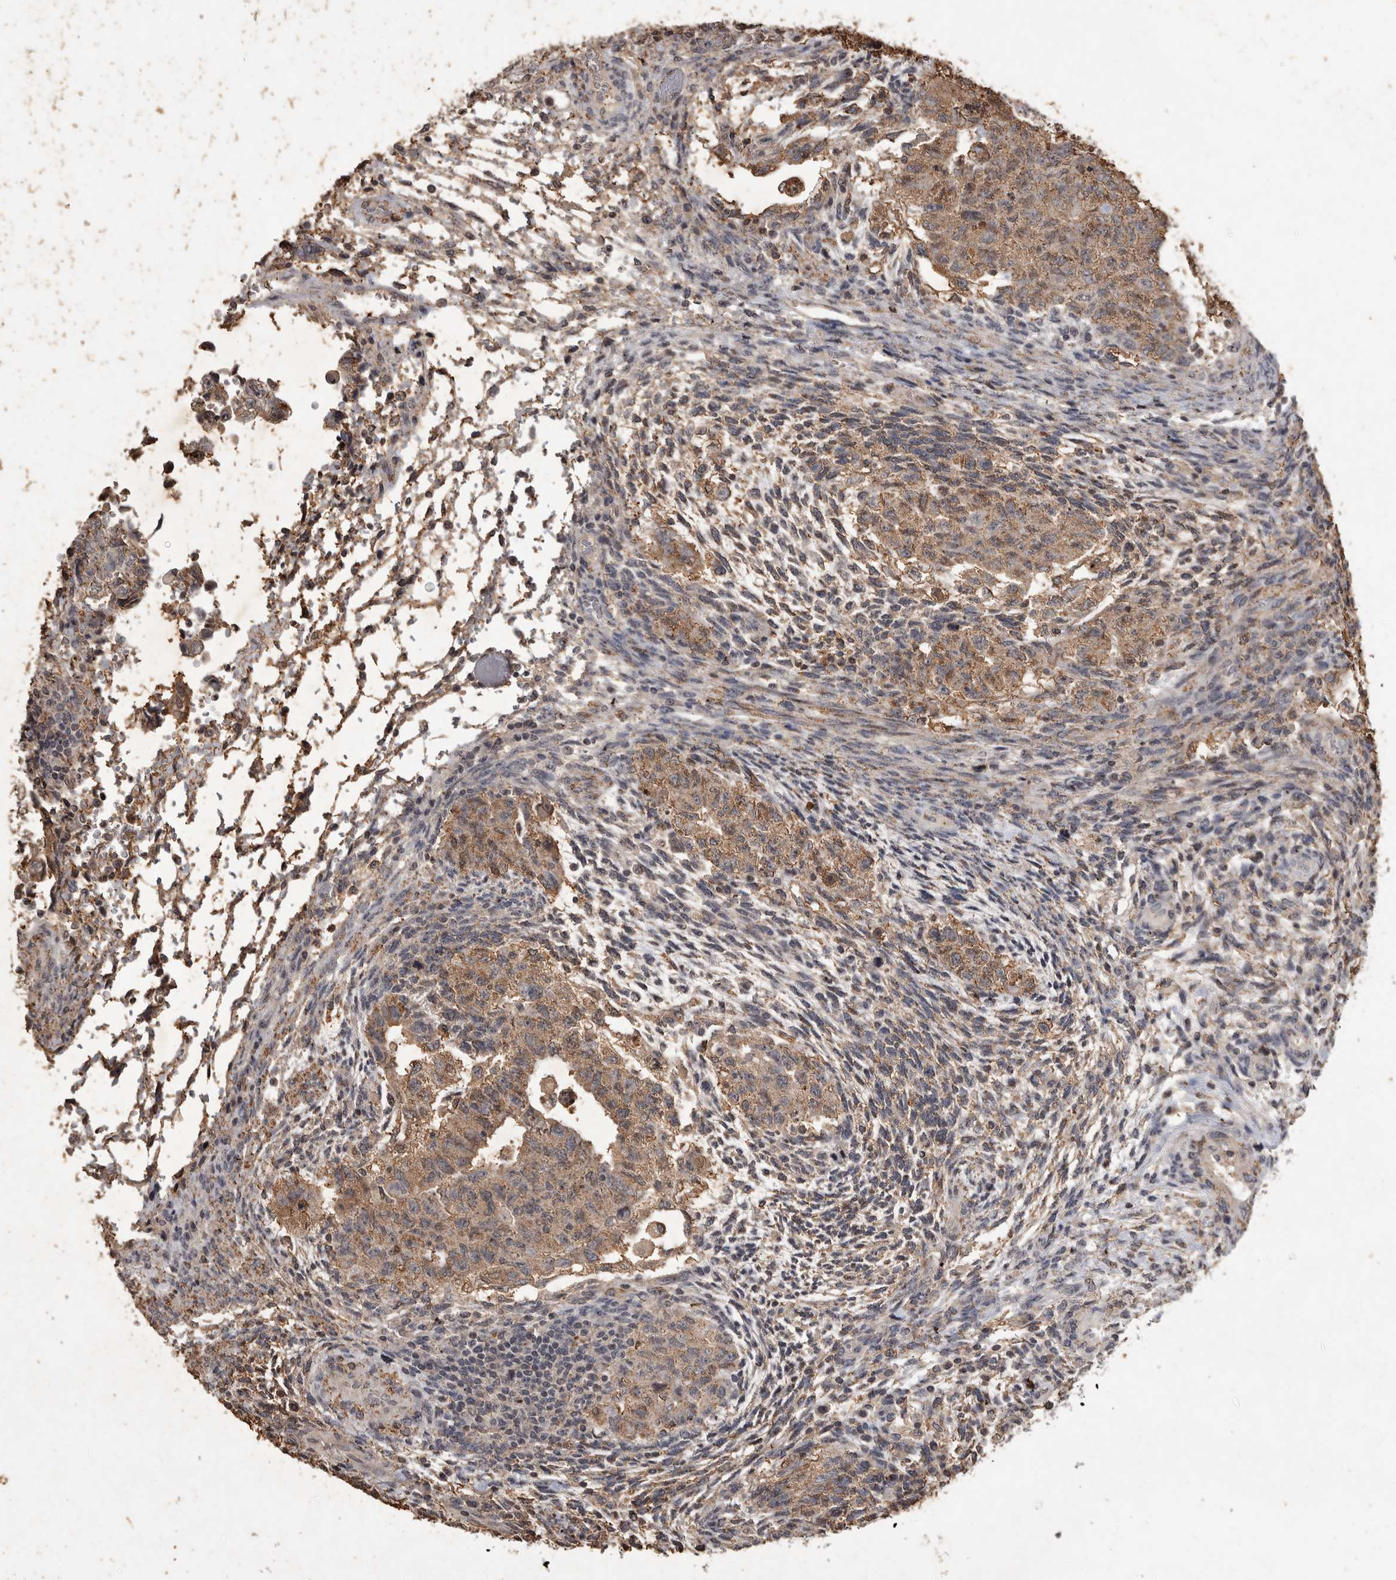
{"staining": {"intensity": "moderate", "quantity": "25%-75%", "location": "cytoplasmic/membranous"}, "tissue": "testis cancer", "cell_type": "Tumor cells", "image_type": "cancer", "snomed": [{"axis": "morphology", "description": "Normal tissue, NOS"}, {"axis": "morphology", "description": "Carcinoma, Embryonal, NOS"}, {"axis": "topography", "description": "Testis"}], "caption": "High-magnification brightfield microscopy of testis cancer stained with DAB (brown) and counterstained with hematoxylin (blue). tumor cells exhibit moderate cytoplasmic/membranous expression is appreciated in about25%-75% of cells.", "gene": "HRK", "patient": {"sex": "male", "age": 36}}